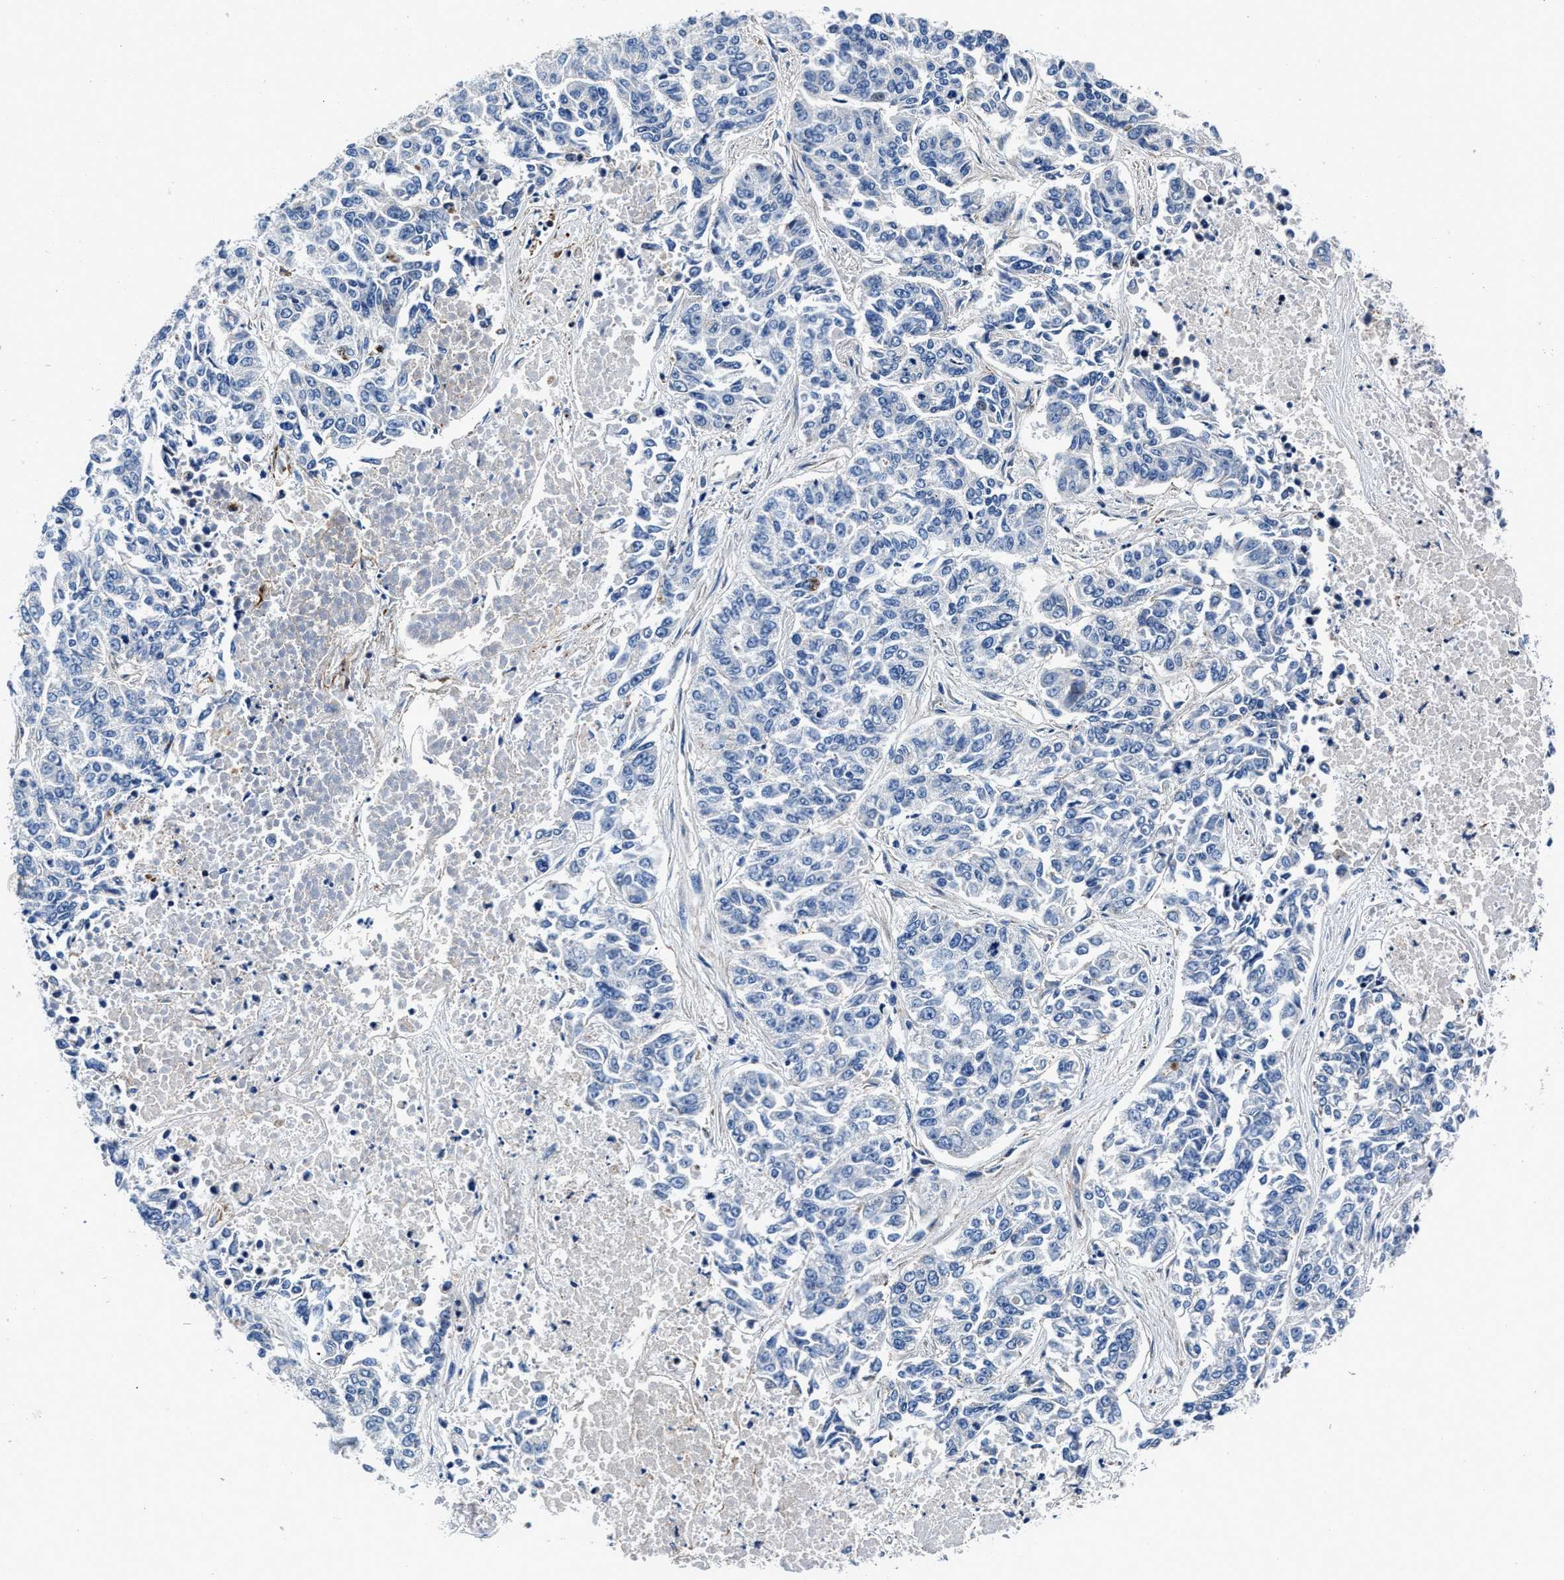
{"staining": {"intensity": "negative", "quantity": "none", "location": "none"}, "tissue": "lung cancer", "cell_type": "Tumor cells", "image_type": "cancer", "snomed": [{"axis": "morphology", "description": "Adenocarcinoma, NOS"}, {"axis": "topography", "description": "Lung"}], "caption": "There is no significant positivity in tumor cells of lung cancer.", "gene": "DAG1", "patient": {"sex": "male", "age": 84}}